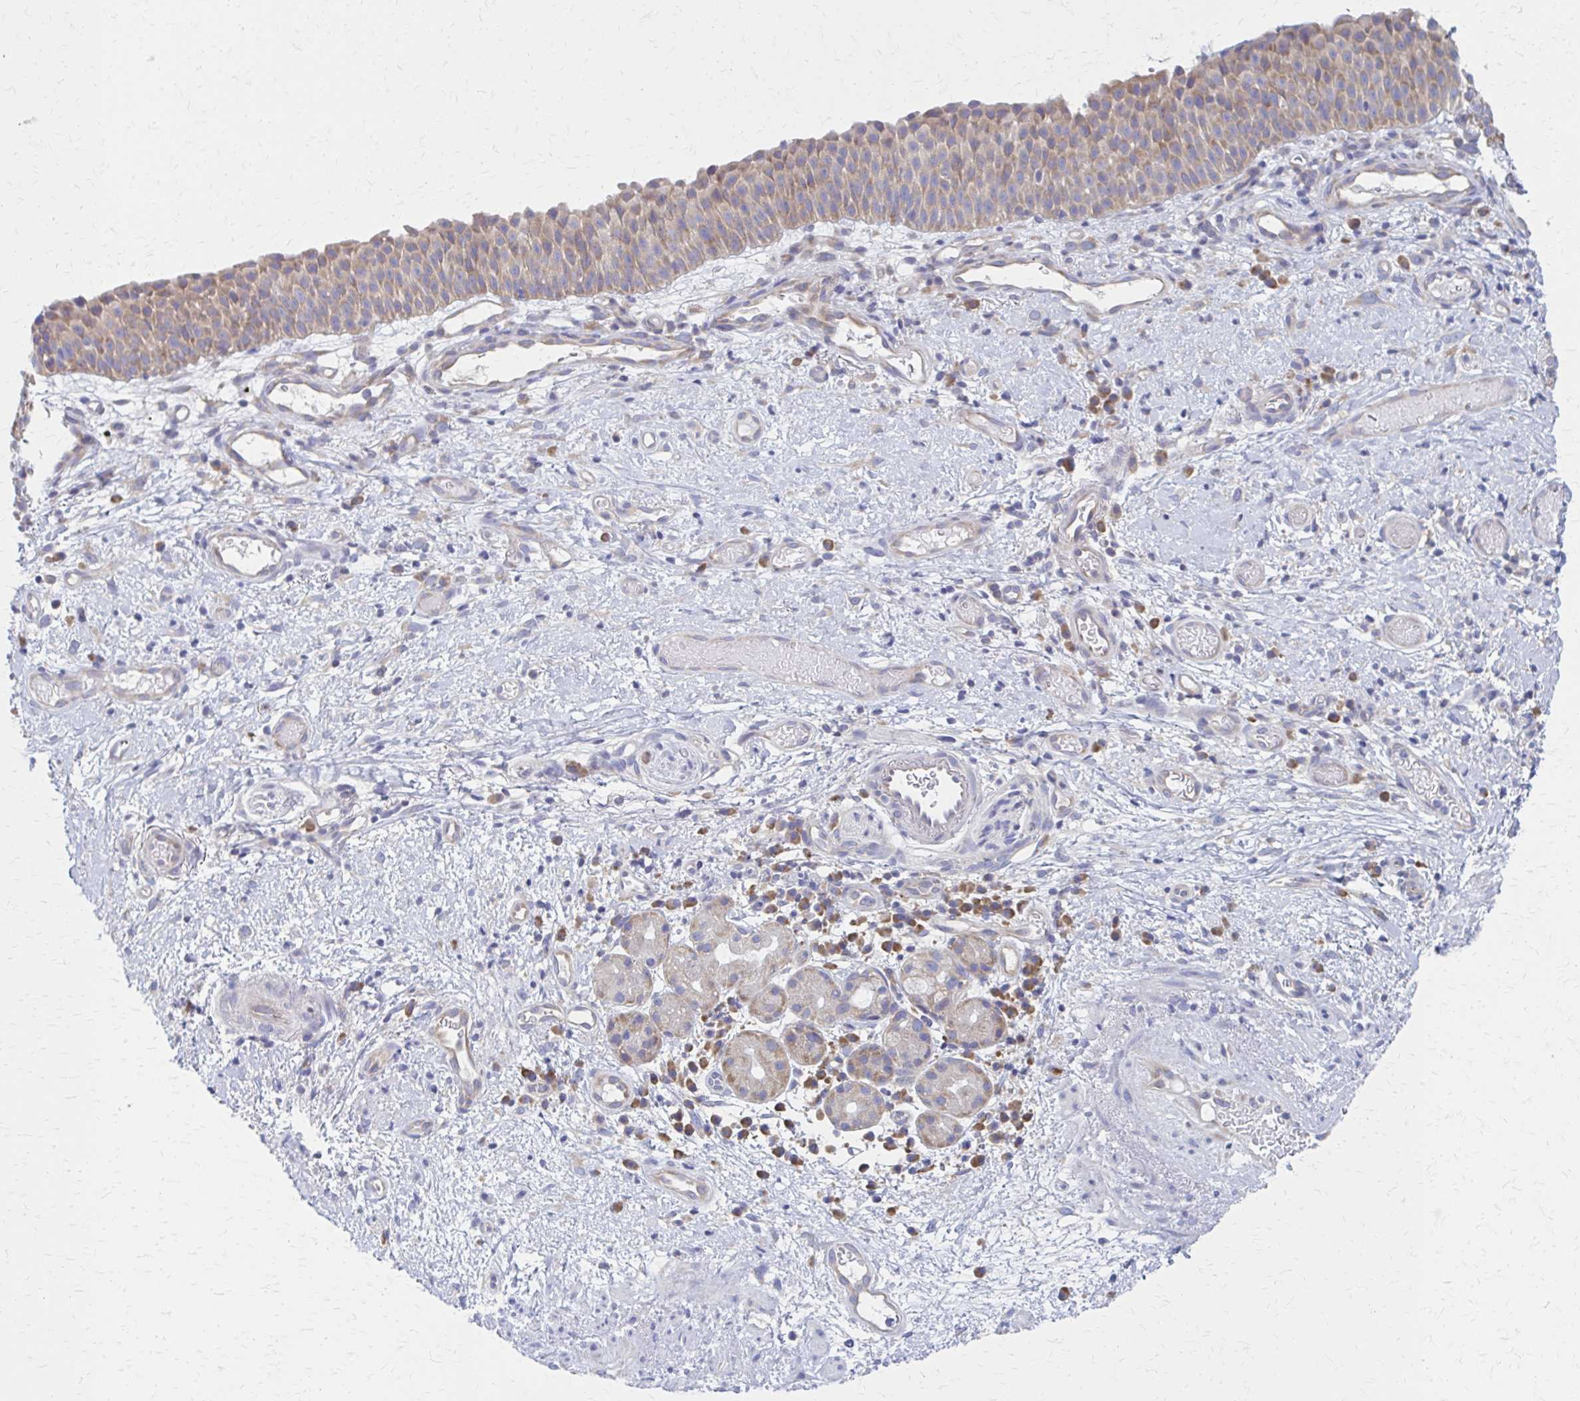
{"staining": {"intensity": "weak", "quantity": "25%-75%", "location": "cytoplasmic/membranous"}, "tissue": "nasopharynx", "cell_type": "Respiratory epithelial cells", "image_type": "normal", "snomed": [{"axis": "morphology", "description": "Normal tissue, NOS"}, {"axis": "morphology", "description": "Inflammation, NOS"}, {"axis": "topography", "description": "Nasopharynx"}], "caption": "Immunohistochemistry histopathology image of normal human nasopharynx stained for a protein (brown), which demonstrates low levels of weak cytoplasmic/membranous staining in about 25%-75% of respiratory epithelial cells.", "gene": "RPL27A", "patient": {"sex": "male", "age": 54}}